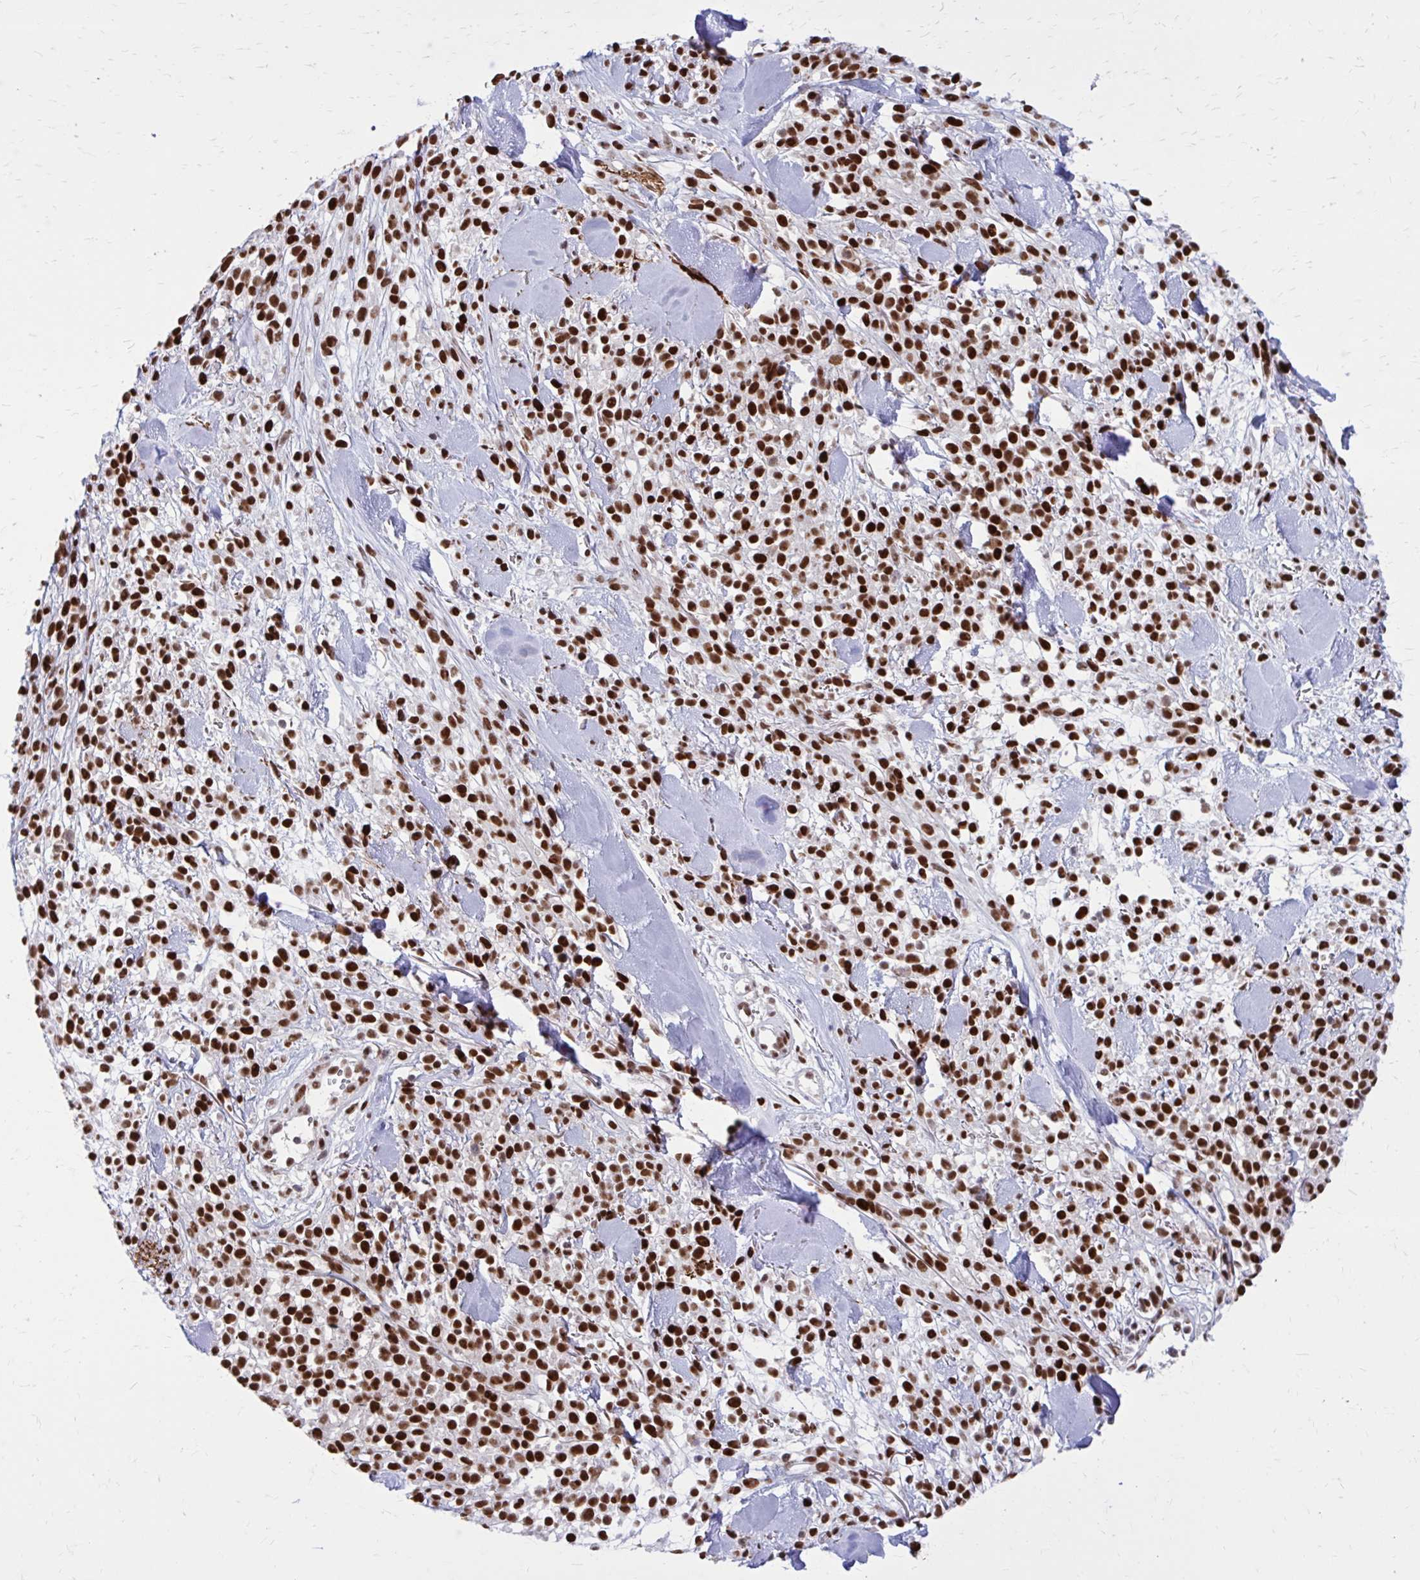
{"staining": {"intensity": "strong", "quantity": ">75%", "location": "nuclear"}, "tissue": "melanoma", "cell_type": "Tumor cells", "image_type": "cancer", "snomed": [{"axis": "morphology", "description": "Malignant melanoma, NOS"}, {"axis": "topography", "description": "Skin"}, {"axis": "topography", "description": "Skin of trunk"}], "caption": "Immunohistochemical staining of human malignant melanoma shows high levels of strong nuclear positivity in about >75% of tumor cells.", "gene": "PSME4", "patient": {"sex": "male", "age": 74}}